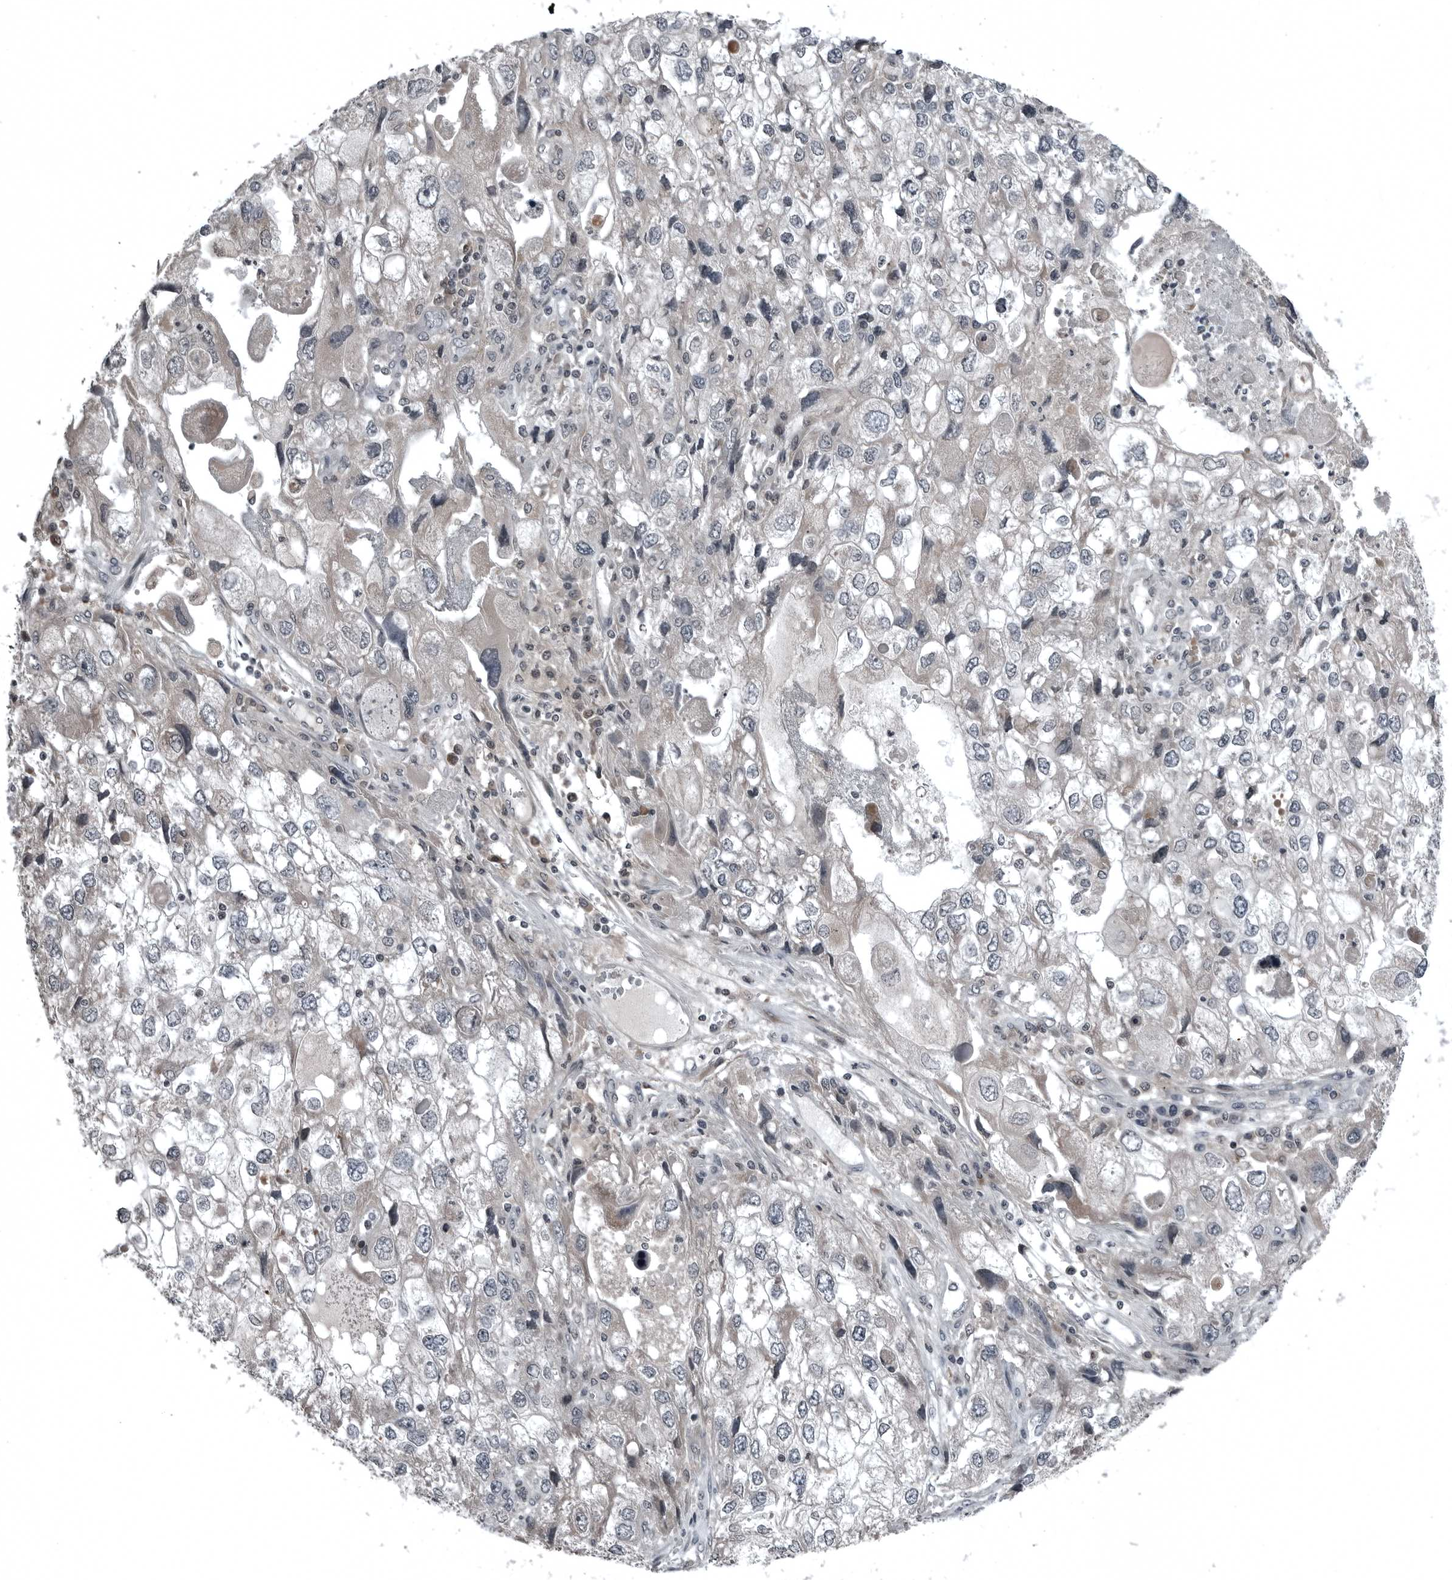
{"staining": {"intensity": "negative", "quantity": "none", "location": "none"}, "tissue": "endometrial cancer", "cell_type": "Tumor cells", "image_type": "cancer", "snomed": [{"axis": "morphology", "description": "Adenocarcinoma, NOS"}, {"axis": "topography", "description": "Endometrium"}], "caption": "This is an immunohistochemistry (IHC) histopathology image of endometrial adenocarcinoma. There is no positivity in tumor cells.", "gene": "GAK", "patient": {"sex": "female", "age": 49}}